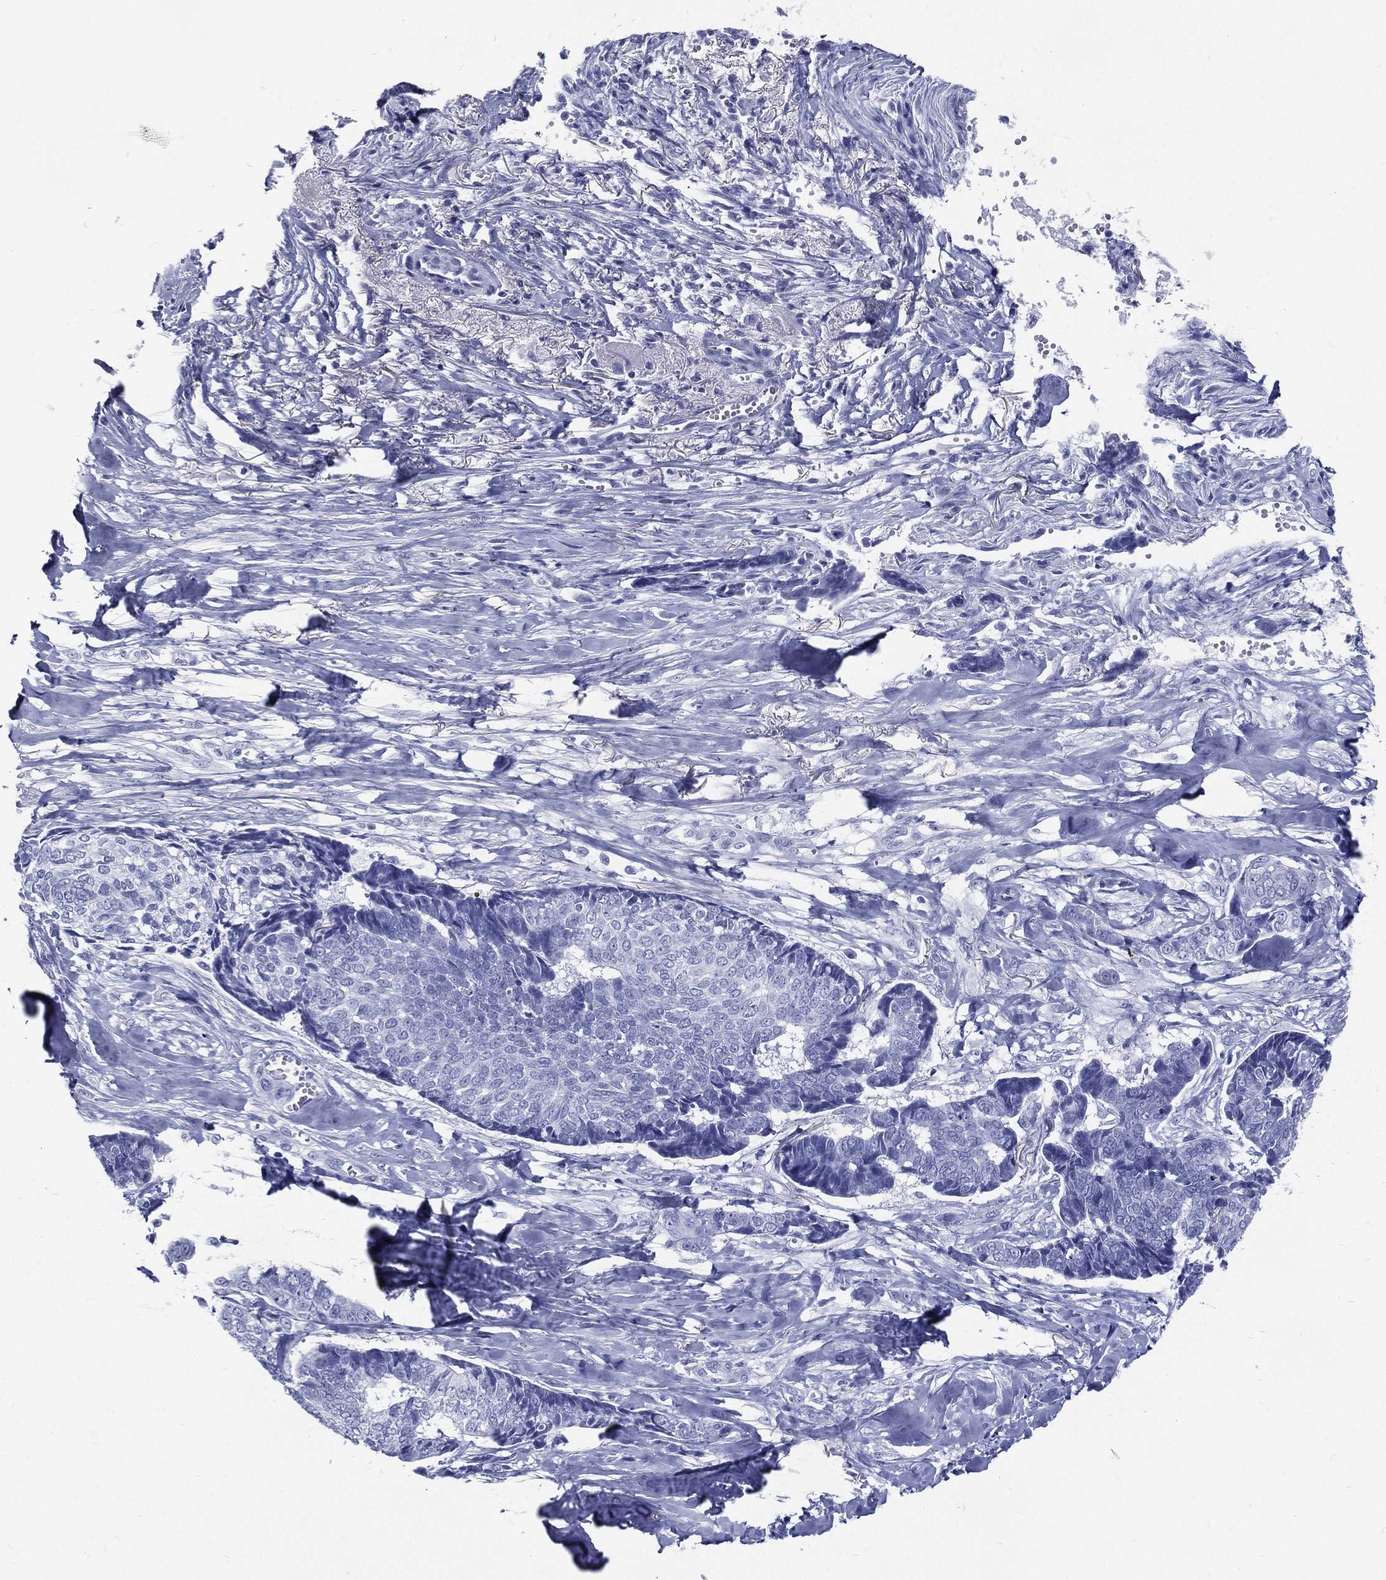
{"staining": {"intensity": "negative", "quantity": "none", "location": "none"}, "tissue": "skin cancer", "cell_type": "Tumor cells", "image_type": "cancer", "snomed": [{"axis": "morphology", "description": "Basal cell carcinoma"}, {"axis": "topography", "description": "Skin"}], "caption": "Immunohistochemical staining of human skin cancer (basal cell carcinoma) exhibits no significant positivity in tumor cells.", "gene": "RSPH4A", "patient": {"sex": "male", "age": 86}}